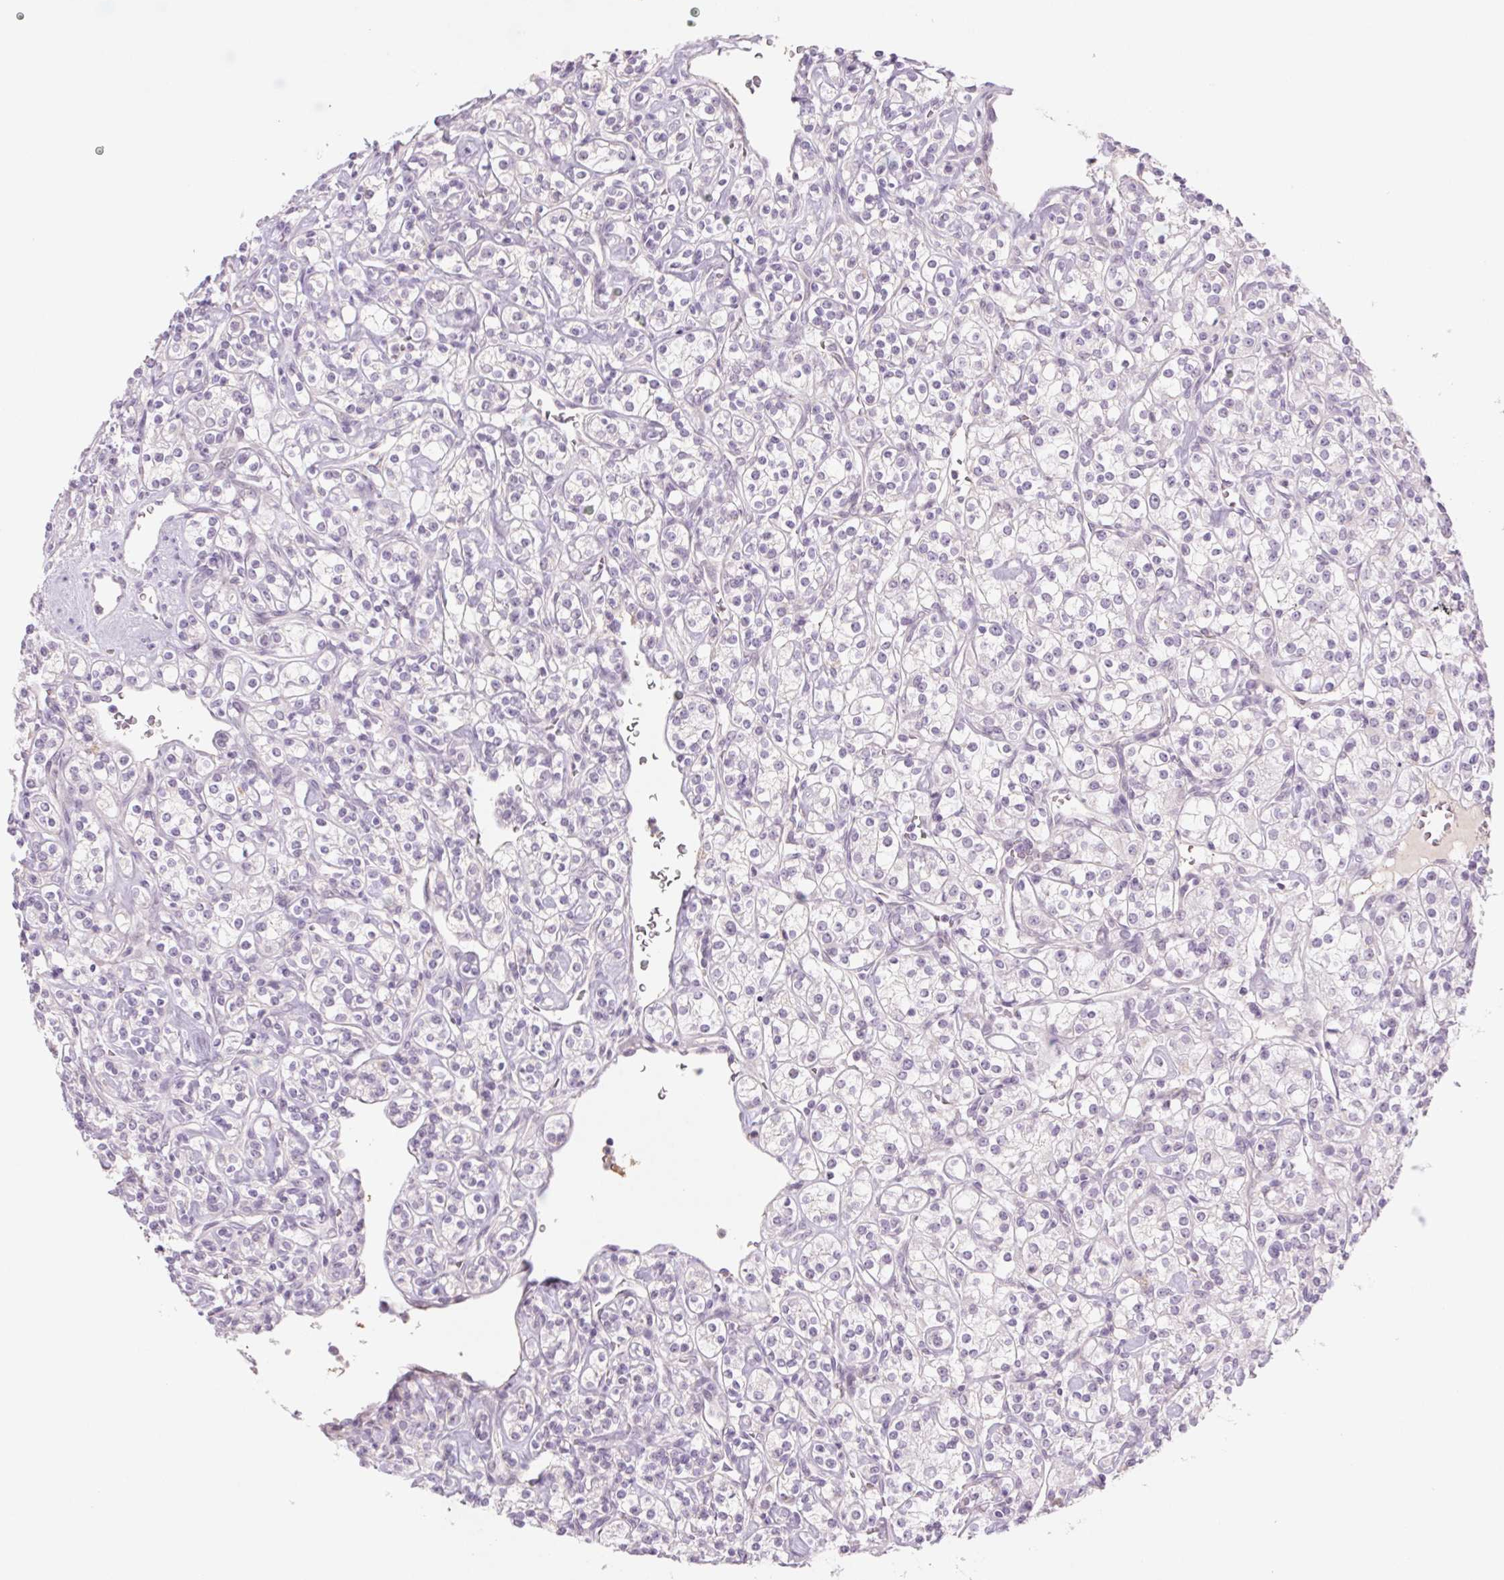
{"staining": {"intensity": "negative", "quantity": "none", "location": "none"}, "tissue": "renal cancer", "cell_type": "Tumor cells", "image_type": "cancer", "snomed": [{"axis": "morphology", "description": "Adenocarcinoma, NOS"}, {"axis": "topography", "description": "Kidney"}], "caption": "DAB immunohistochemical staining of renal adenocarcinoma demonstrates no significant staining in tumor cells.", "gene": "KRT1", "patient": {"sex": "male", "age": 77}}